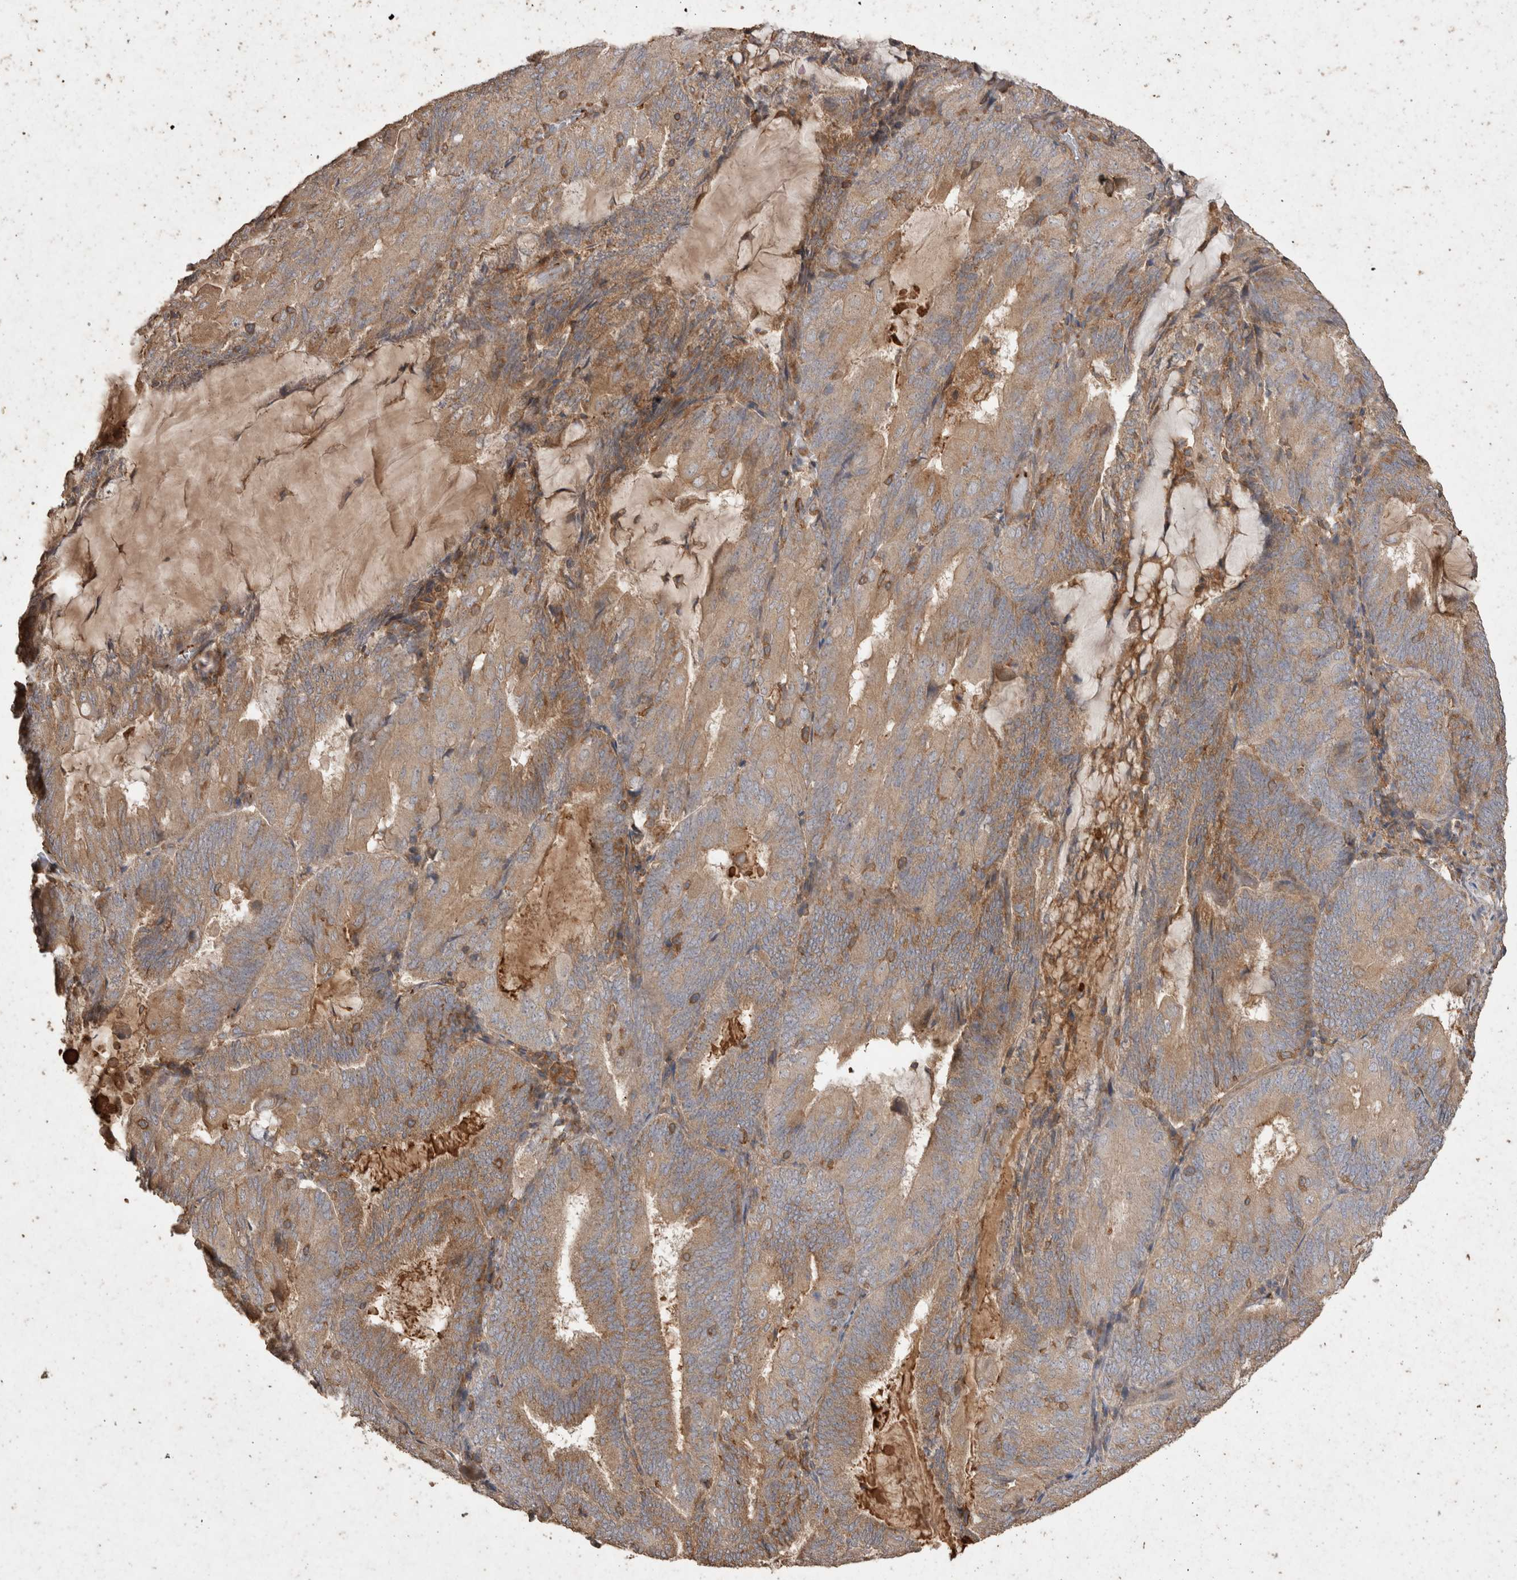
{"staining": {"intensity": "moderate", "quantity": "<25%", "location": "cytoplasmic/membranous"}, "tissue": "endometrial cancer", "cell_type": "Tumor cells", "image_type": "cancer", "snomed": [{"axis": "morphology", "description": "Adenocarcinoma, NOS"}, {"axis": "topography", "description": "Endometrium"}], "caption": "DAB immunohistochemical staining of endometrial cancer (adenocarcinoma) demonstrates moderate cytoplasmic/membranous protein expression in approximately <25% of tumor cells.", "gene": "SNX31", "patient": {"sex": "female", "age": 81}}